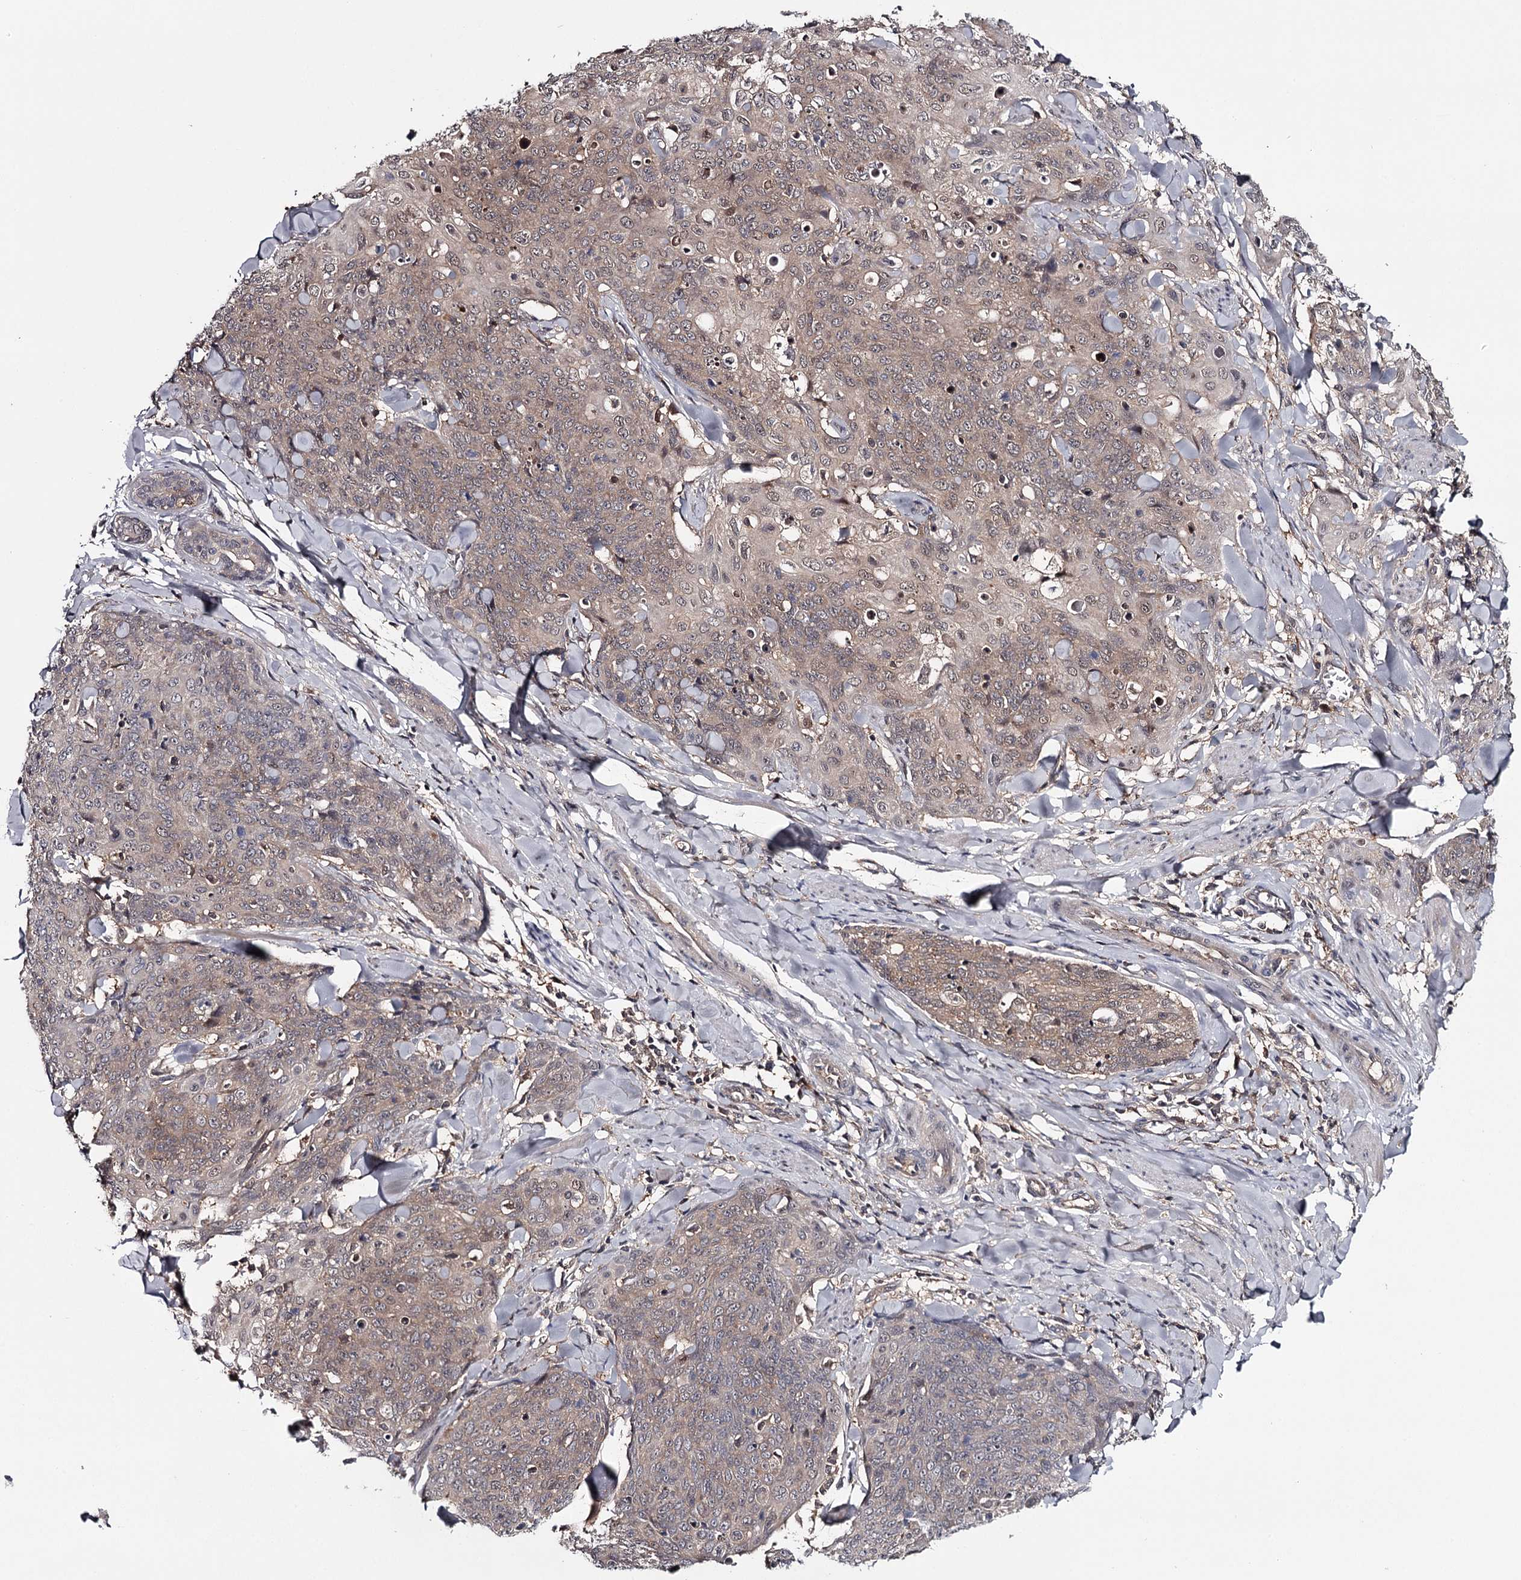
{"staining": {"intensity": "weak", "quantity": "<25%", "location": "cytoplasmic/membranous,nuclear"}, "tissue": "skin cancer", "cell_type": "Tumor cells", "image_type": "cancer", "snomed": [{"axis": "morphology", "description": "Squamous cell carcinoma, NOS"}, {"axis": "topography", "description": "Skin"}, {"axis": "topography", "description": "Vulva"}], "caption": "Protein analysis of skin cancer exhibits no significant positivity in tumor cells. (IHC, brightfield microscopy, high magnification).", "gene": "GTSF1", "patient": {"sex": "female", "age": 85}}